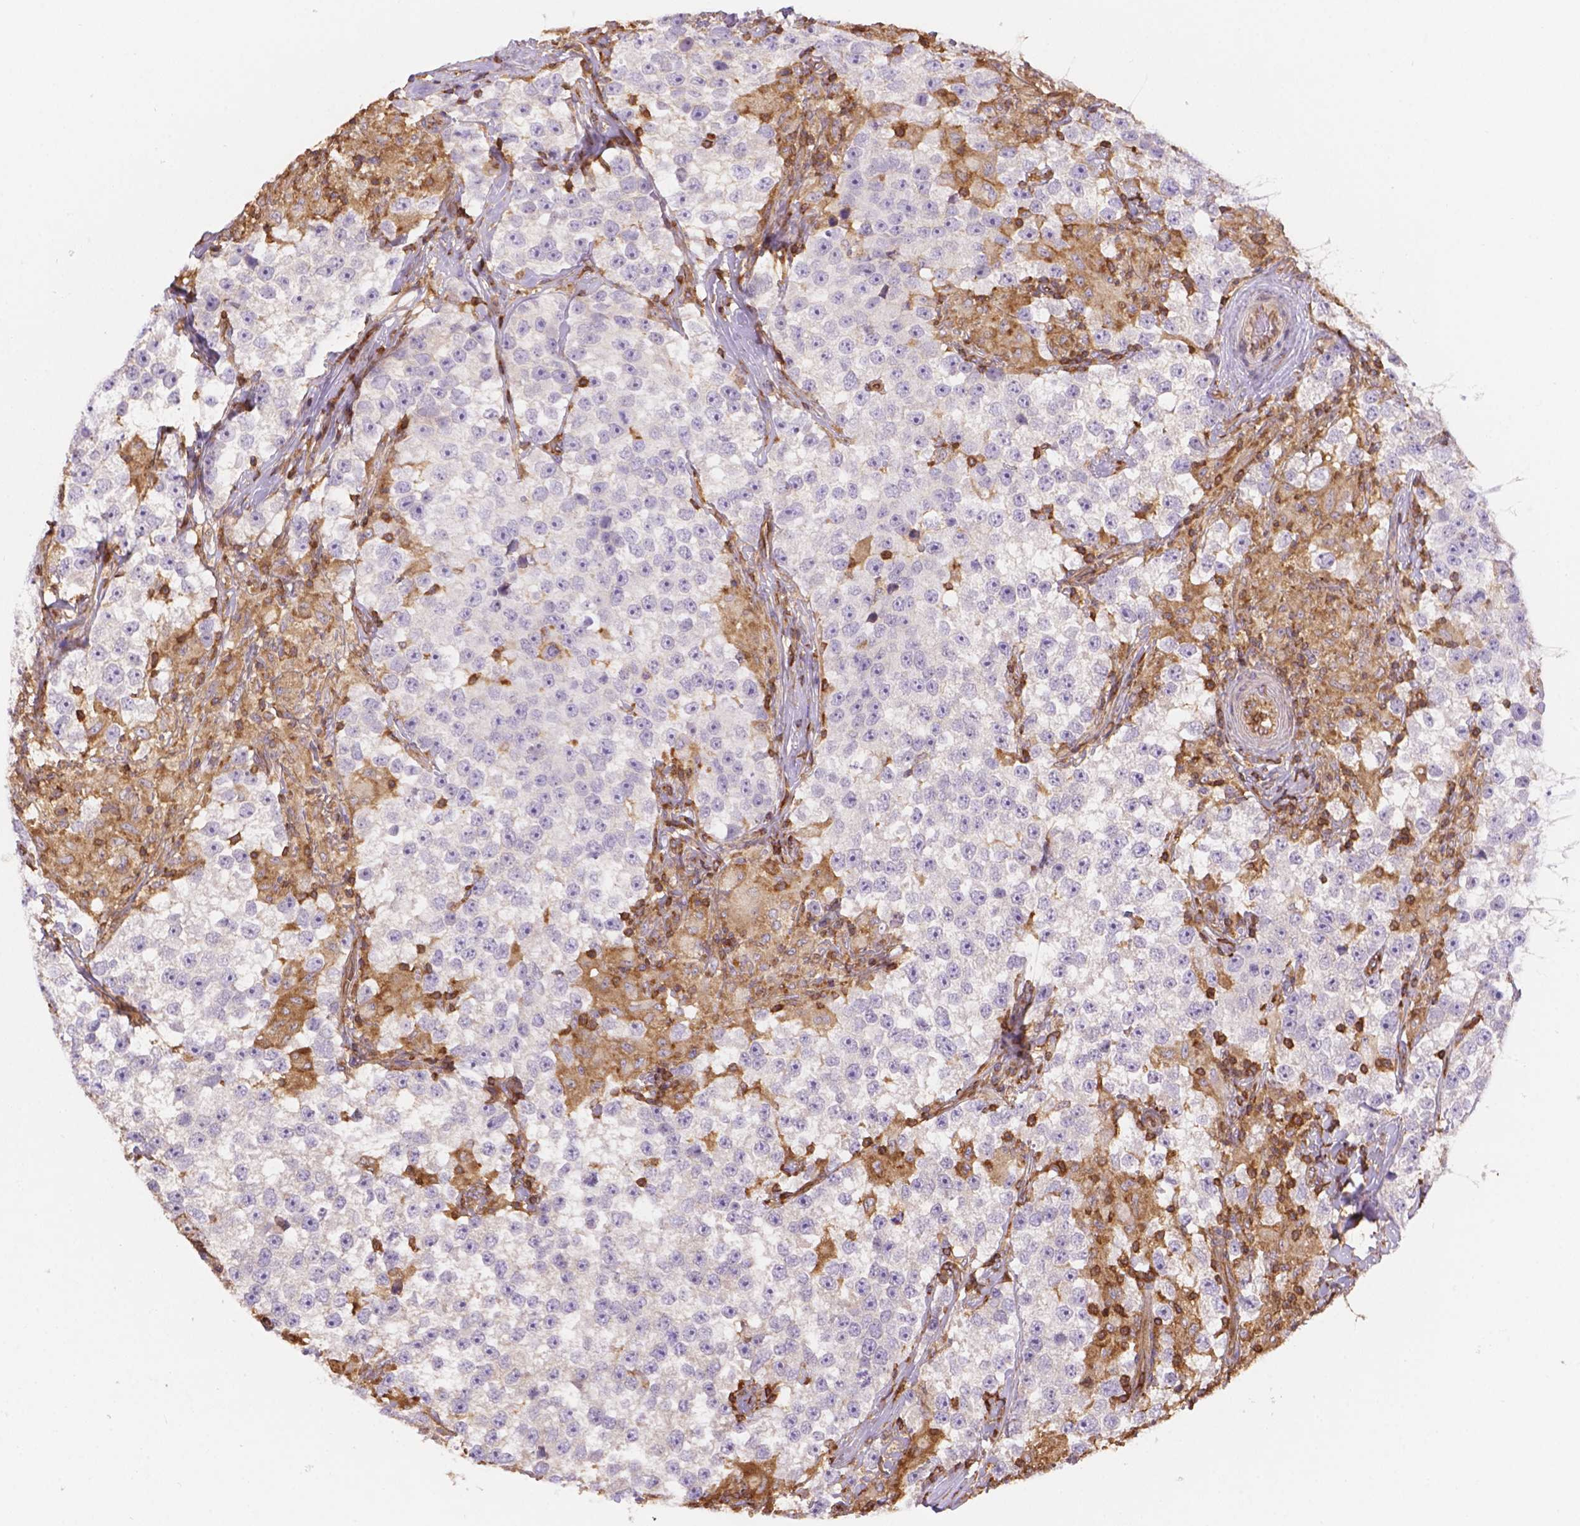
{"staining": {"intensity": "negative", "quantity": "none", "location": "none"}, "tissue": "testis cancer", "cell_type": "Tumor cells", "image_type": "cancer", "snomed": [{"axis": "morphology", "description": "Seminoma, NOS"}, {"axis": "topography", "description": "Testis"}], "caption": "Testis cancer (seminoma) was stained to show a protein in brown. There is no significant expression in tumor cells.", "gene": "DMWD", "patient": {"sex": "male", "age": 46}}